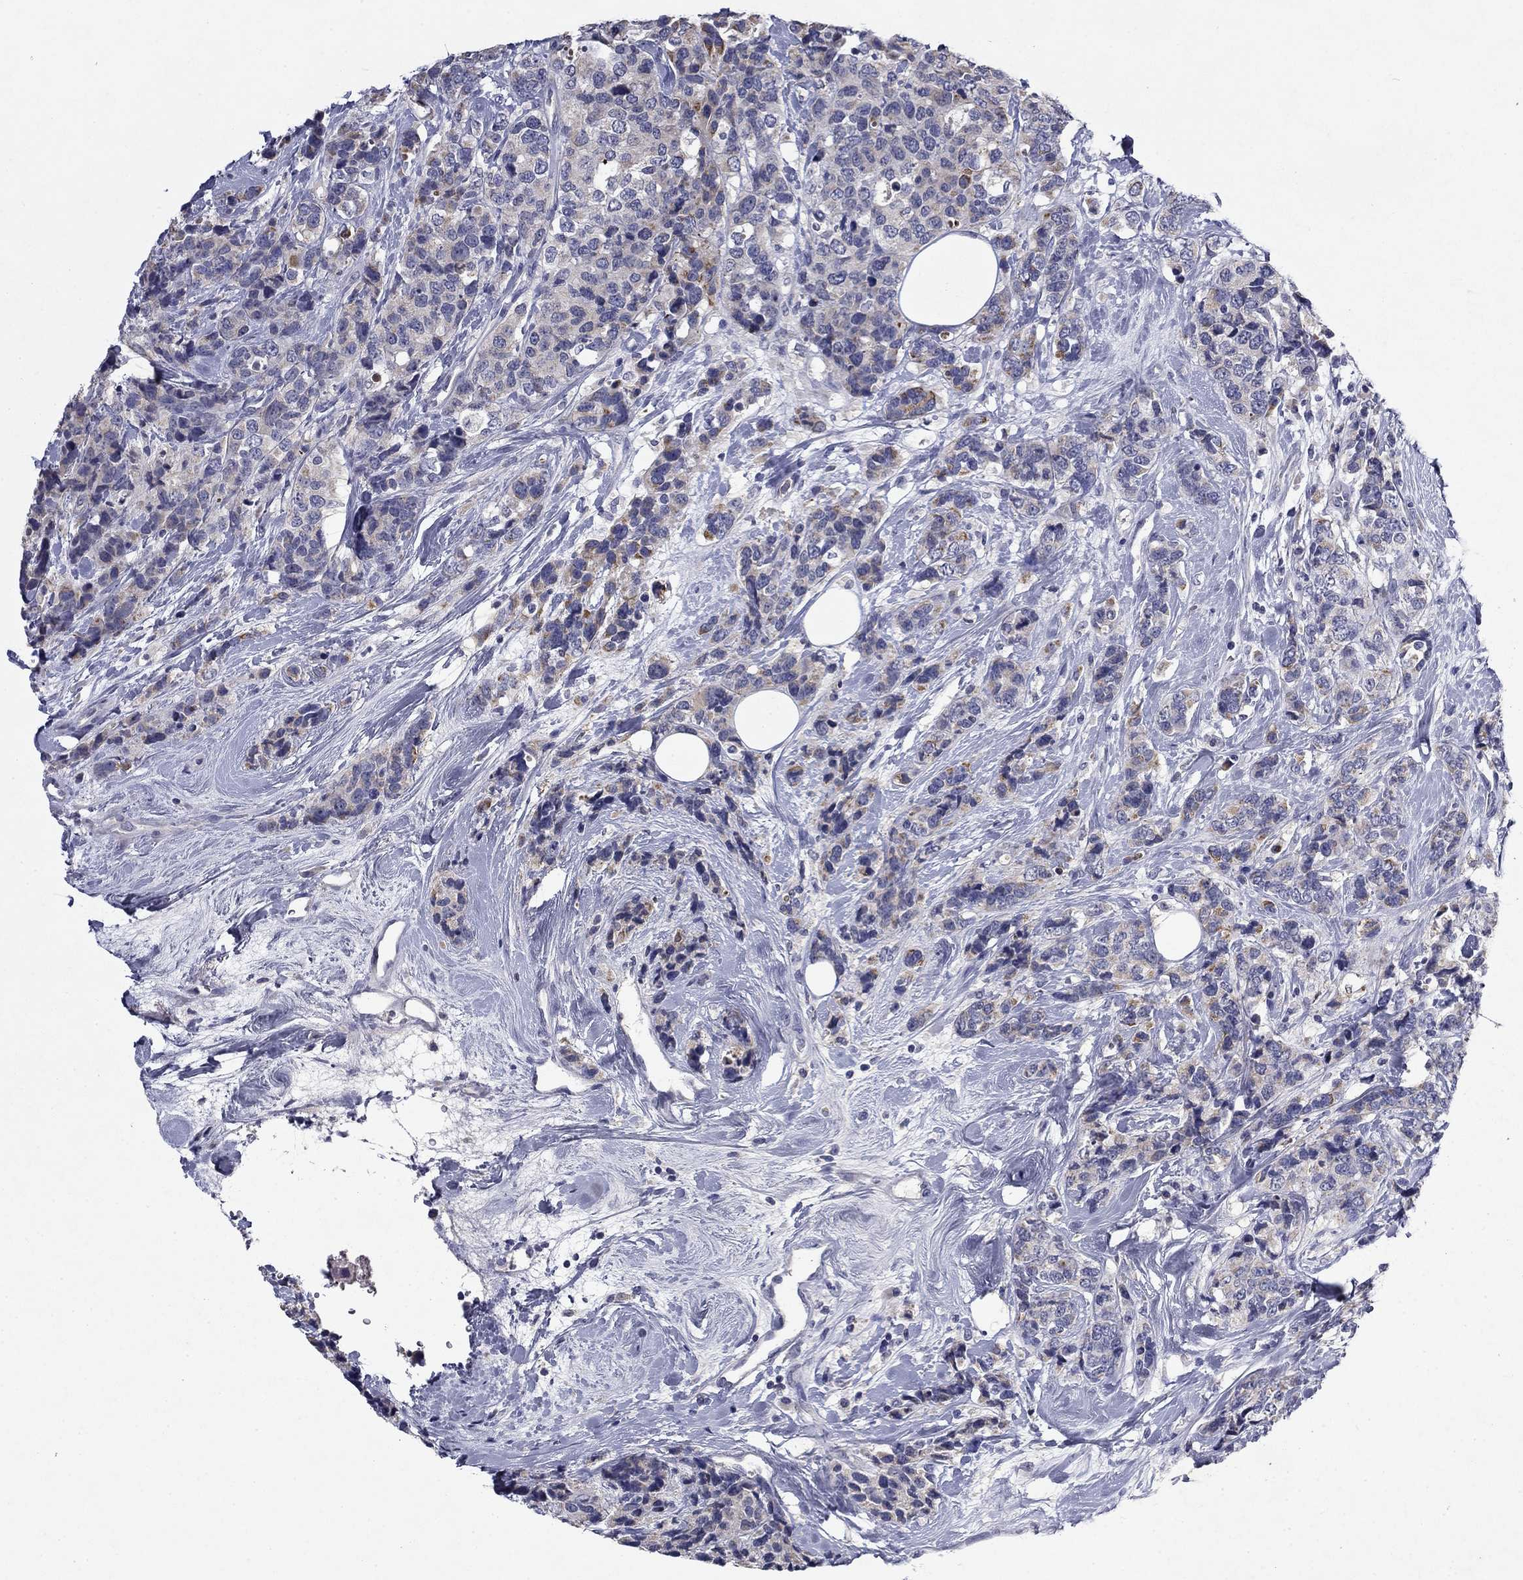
{"staining": {"intensity": "moderate", "quantity": "<25%", "location": "cytoplasmic/membranous"}, "tissue": "breast cancer", "cell_type": "Tumor cells", "image_type": "cancer", "snomed": [{"axis": "morphology", "description": "Lobular carcinoma"}, {"axis": "topography", "description": "Breast"}], "caption": "The micrograph displays immunohistochemical staining of breast lobular carcinoma. There is moderate cytoplasmic/membranous positivity is appreciated in approximately <25% of tumor cells.", "gene": "IRF5", "patient": {"sex": "female", "age": 59}}